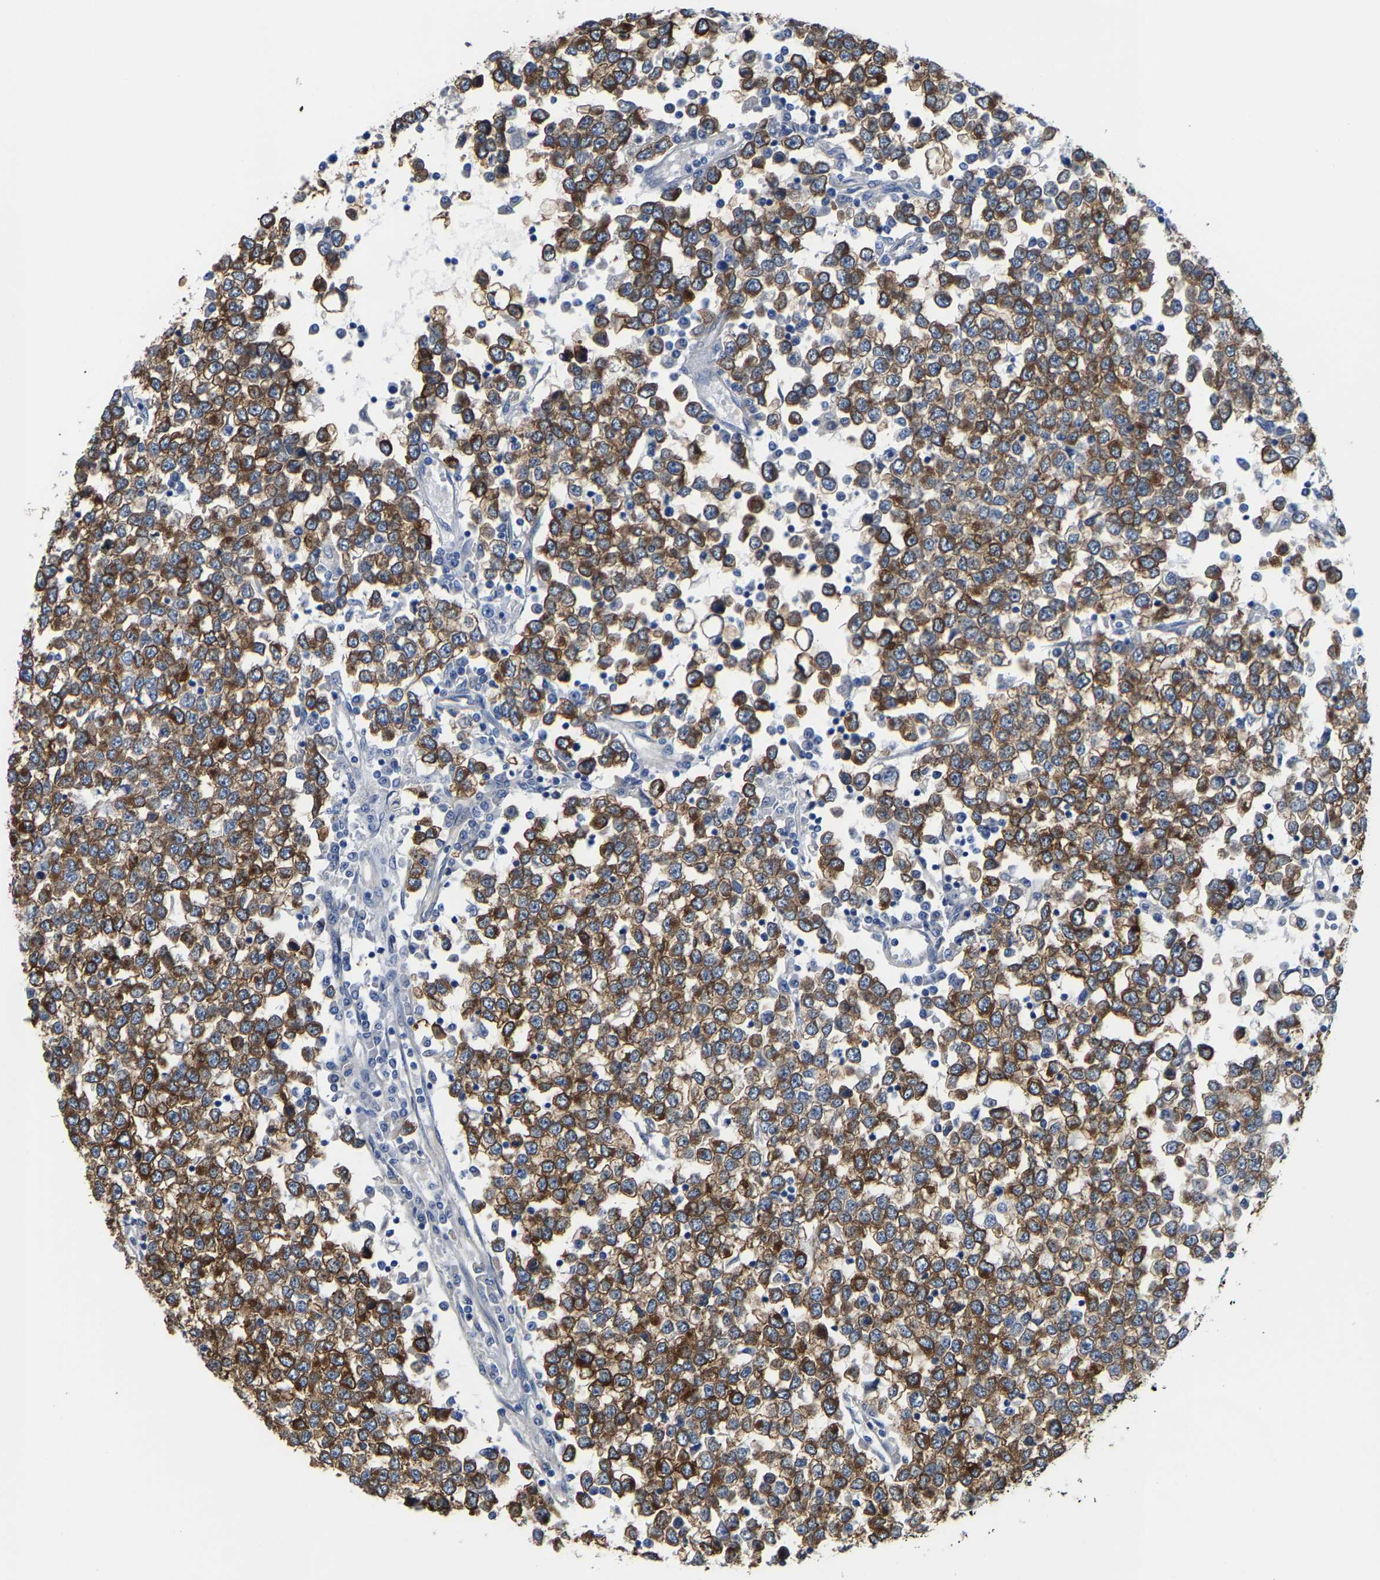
{"staining": {"intensity": "strong", "quantity": ">75%", "location": "cytoplasmic/membranous"}, "tissue": "testis cancer", "cell_type": "Tumor cells", "image_type": "cancer", "snomed": [{"axis": "morphology", "description": "Seminoma, NOS"}, {"axis": "topography", "description": "Testis"}], "caption": "There is high levels of strong cytoplasmic/membranous expression in tumor cells of seminoma (testis), as demonstrated by immunohistochemical staining (brown color).", "gene": "DSCAM", "patient": {"sex": "male", "age": 65}}